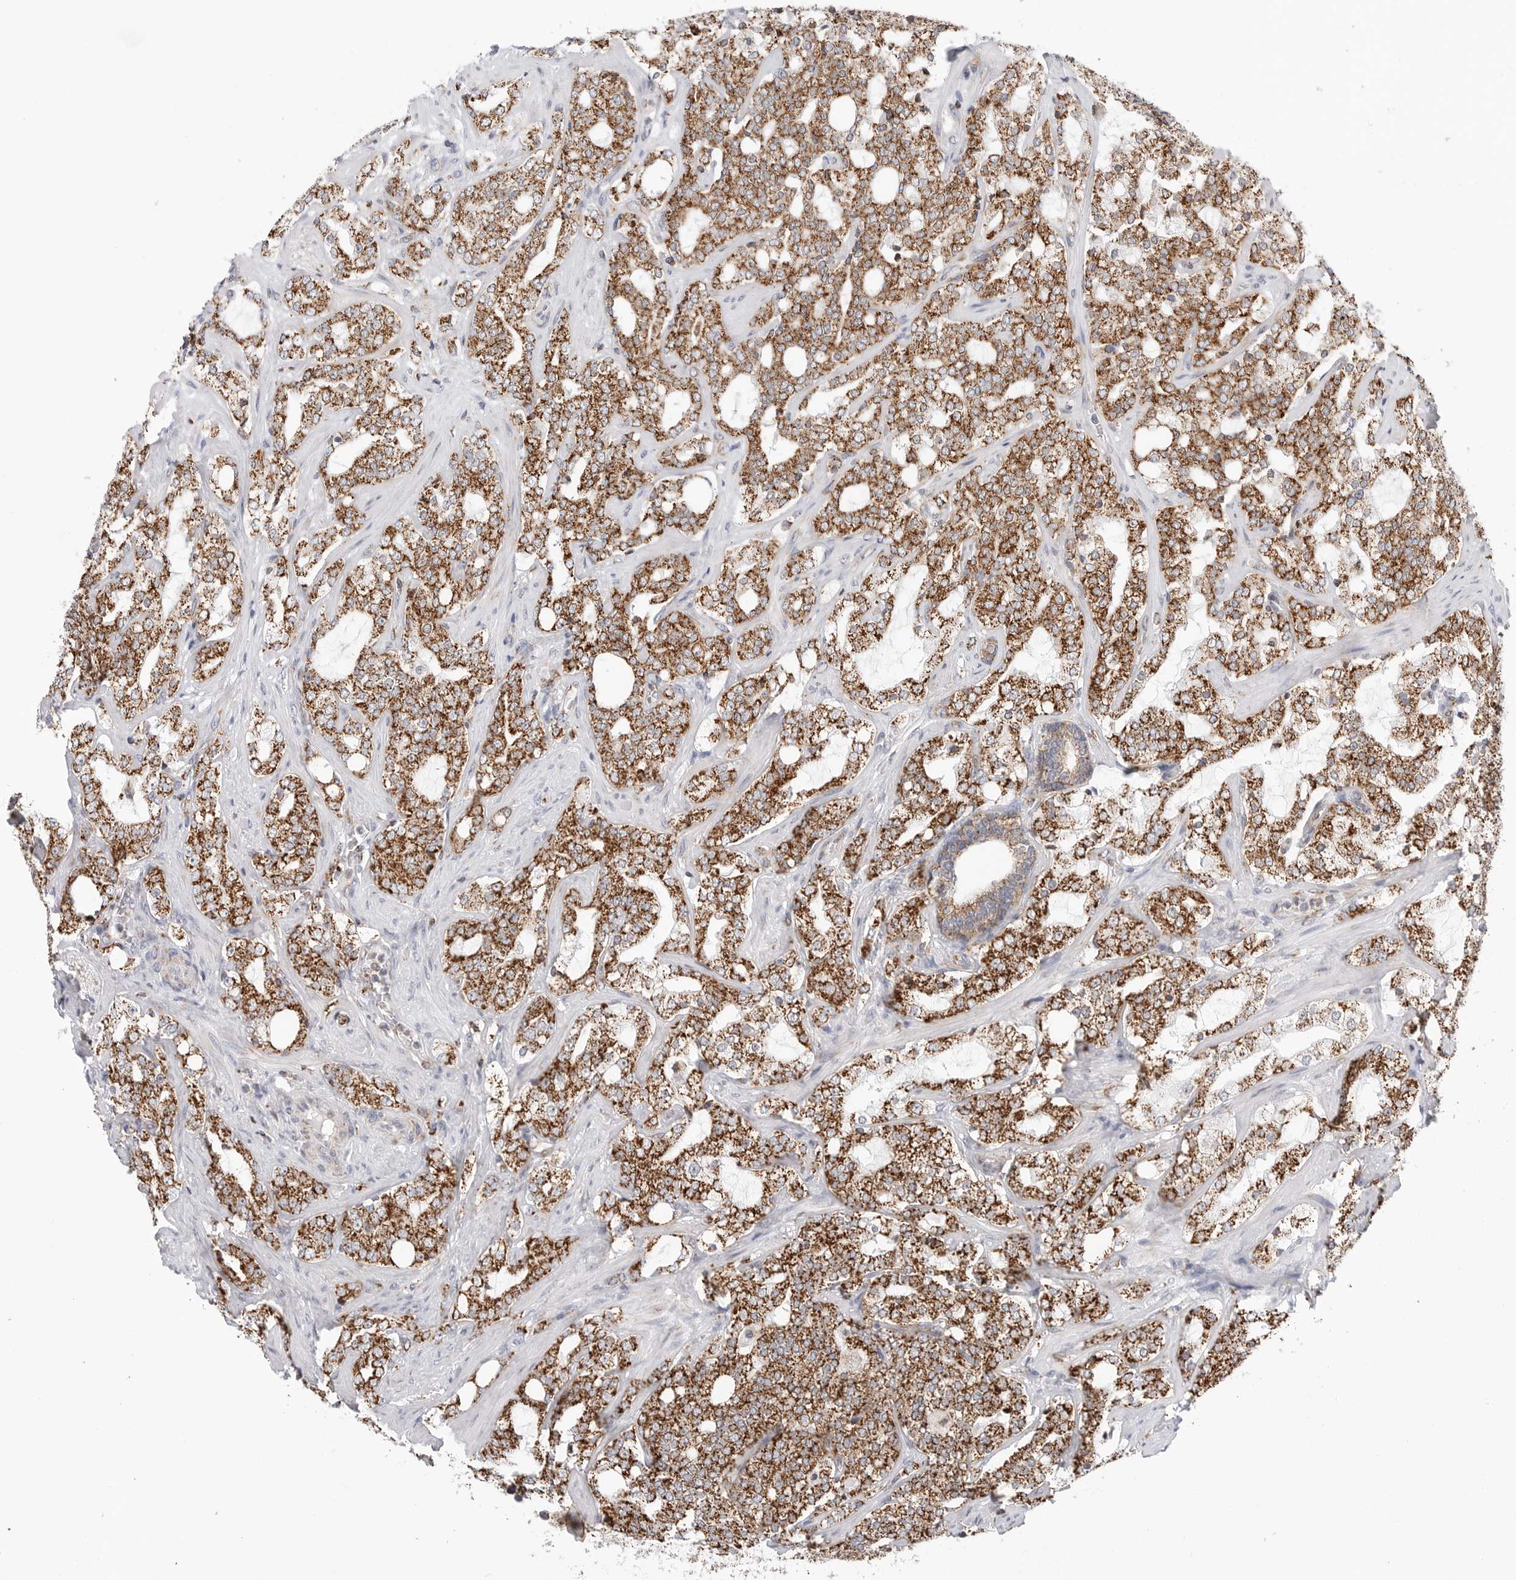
{"staining": {"intensity": "strong", "quantity": ">75%", "location": "cytoplasmic/membranous"}, "tissue": "prostate cancer", "cell_type": "Tumor cells", "image_type": "cancer", "snomed": [{"axis": "morphology", "description": "Adenocarcinoma, High grade"}, {"axis": "topography", "description": "Prostate"}], "caption": "Immunohistochemistry (DAB (3,3'-diaminobenzidine)) staining of human prostate high-grade adenocarcinoma exhibits strong cytoplasmic/membranous protein staining in approximately >75% of tumor cells. The staining was performed using DAB to visualize the protein expression in brown, while the nuclei were stained in blue with hematoxylin (Magnification: 20x).", "gene": "ATP5IF1", "patient": {"sex": "male", "age": 64}}